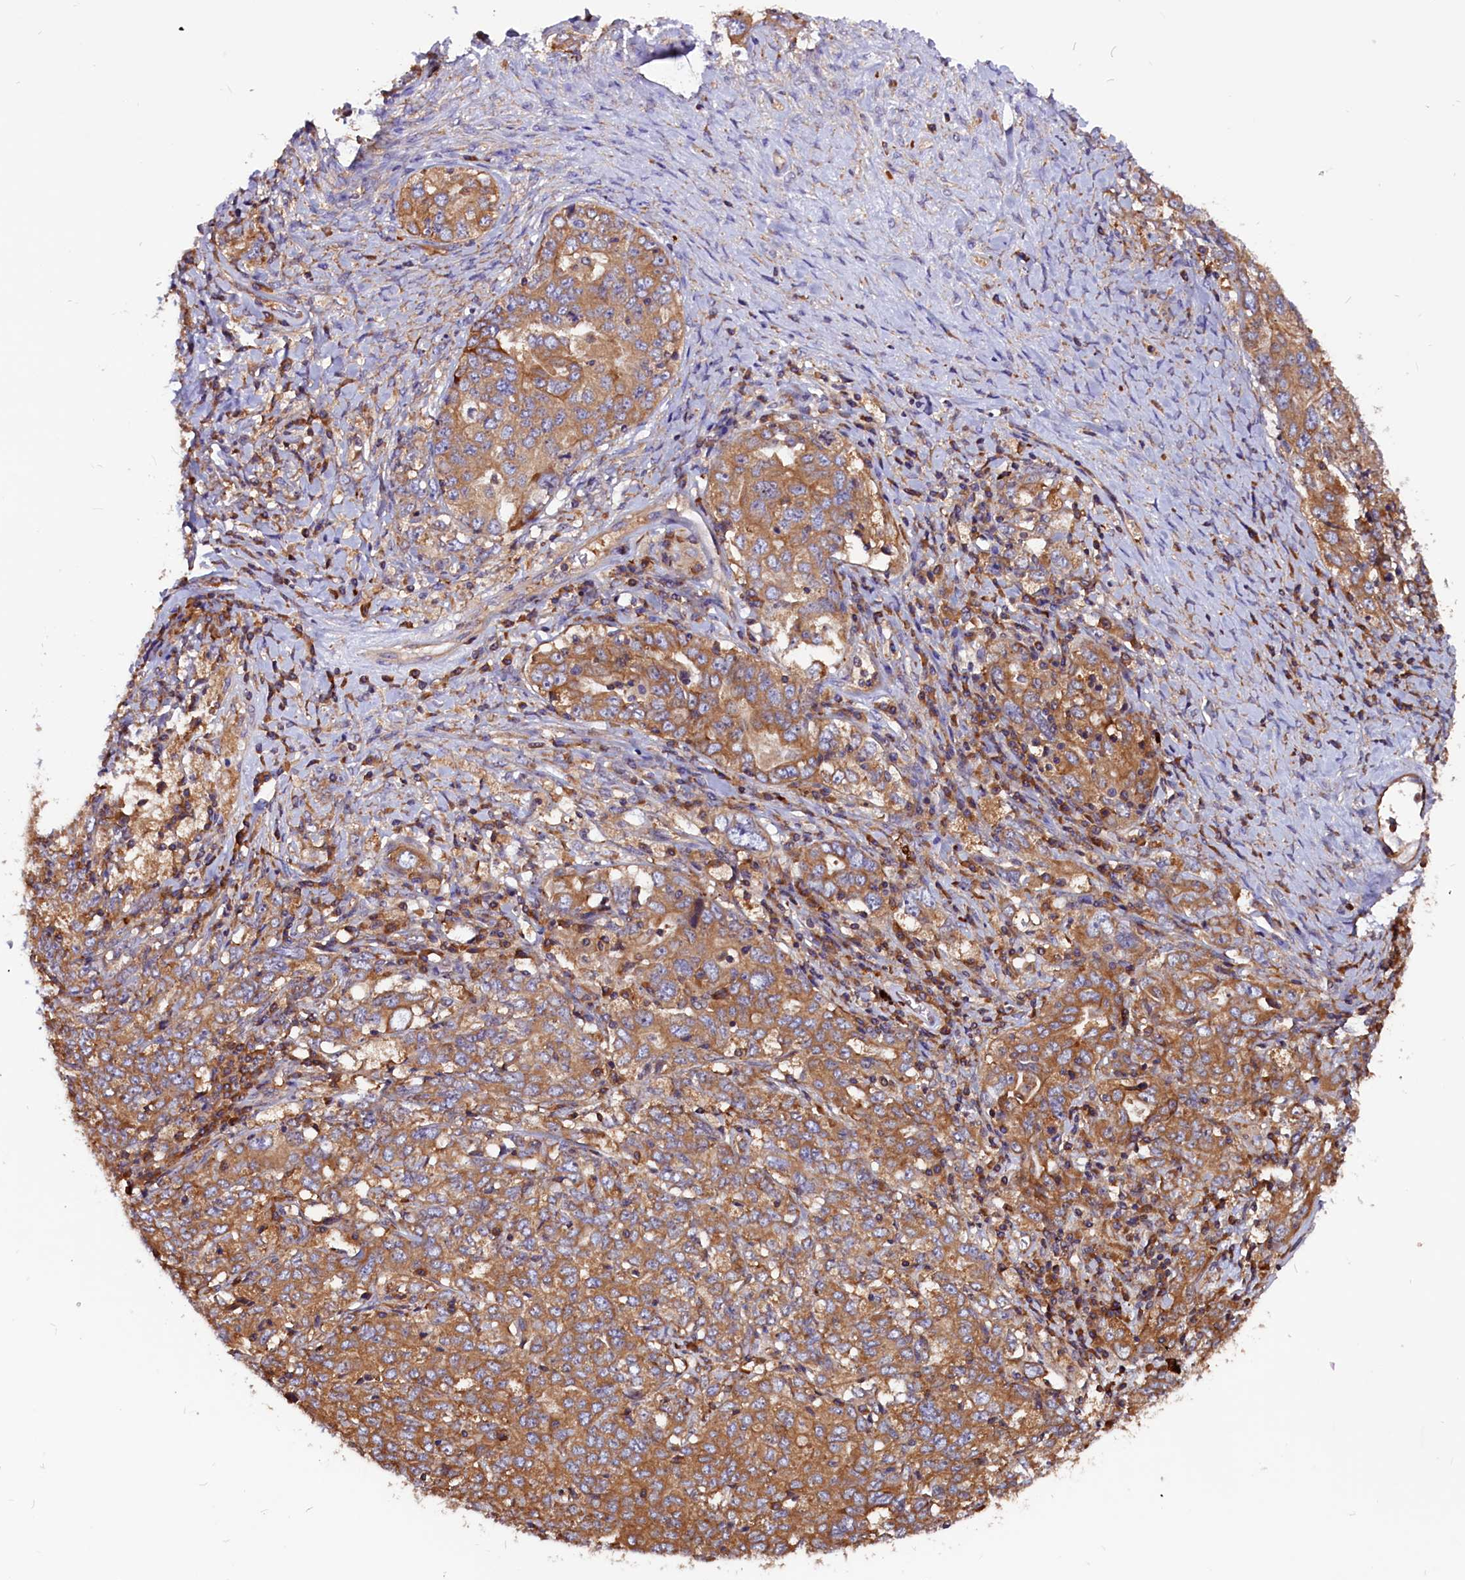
{"staining": {"intensity": "moderate", "quantity": ">75%", "location": "cytoplasmic/membranous"}, "tissue": "ovarian cancer", "cell_type": "Tumor cells", "image_type": "cancer", "snomed": [{"axis": "morphology", "description": "Carcinoma, endometroid"}, {"axis": "topography", "description": "Ovary"}], "caption": "About >75% of tumor cells in endometroid carcinoma (ovarian) exhibit moderate cytoplasmic/membranous protein staining as visualized by brown immunohistochemical staining.", "gene": "EIF3G", "patient": {"sex": "female", "age": 62}}